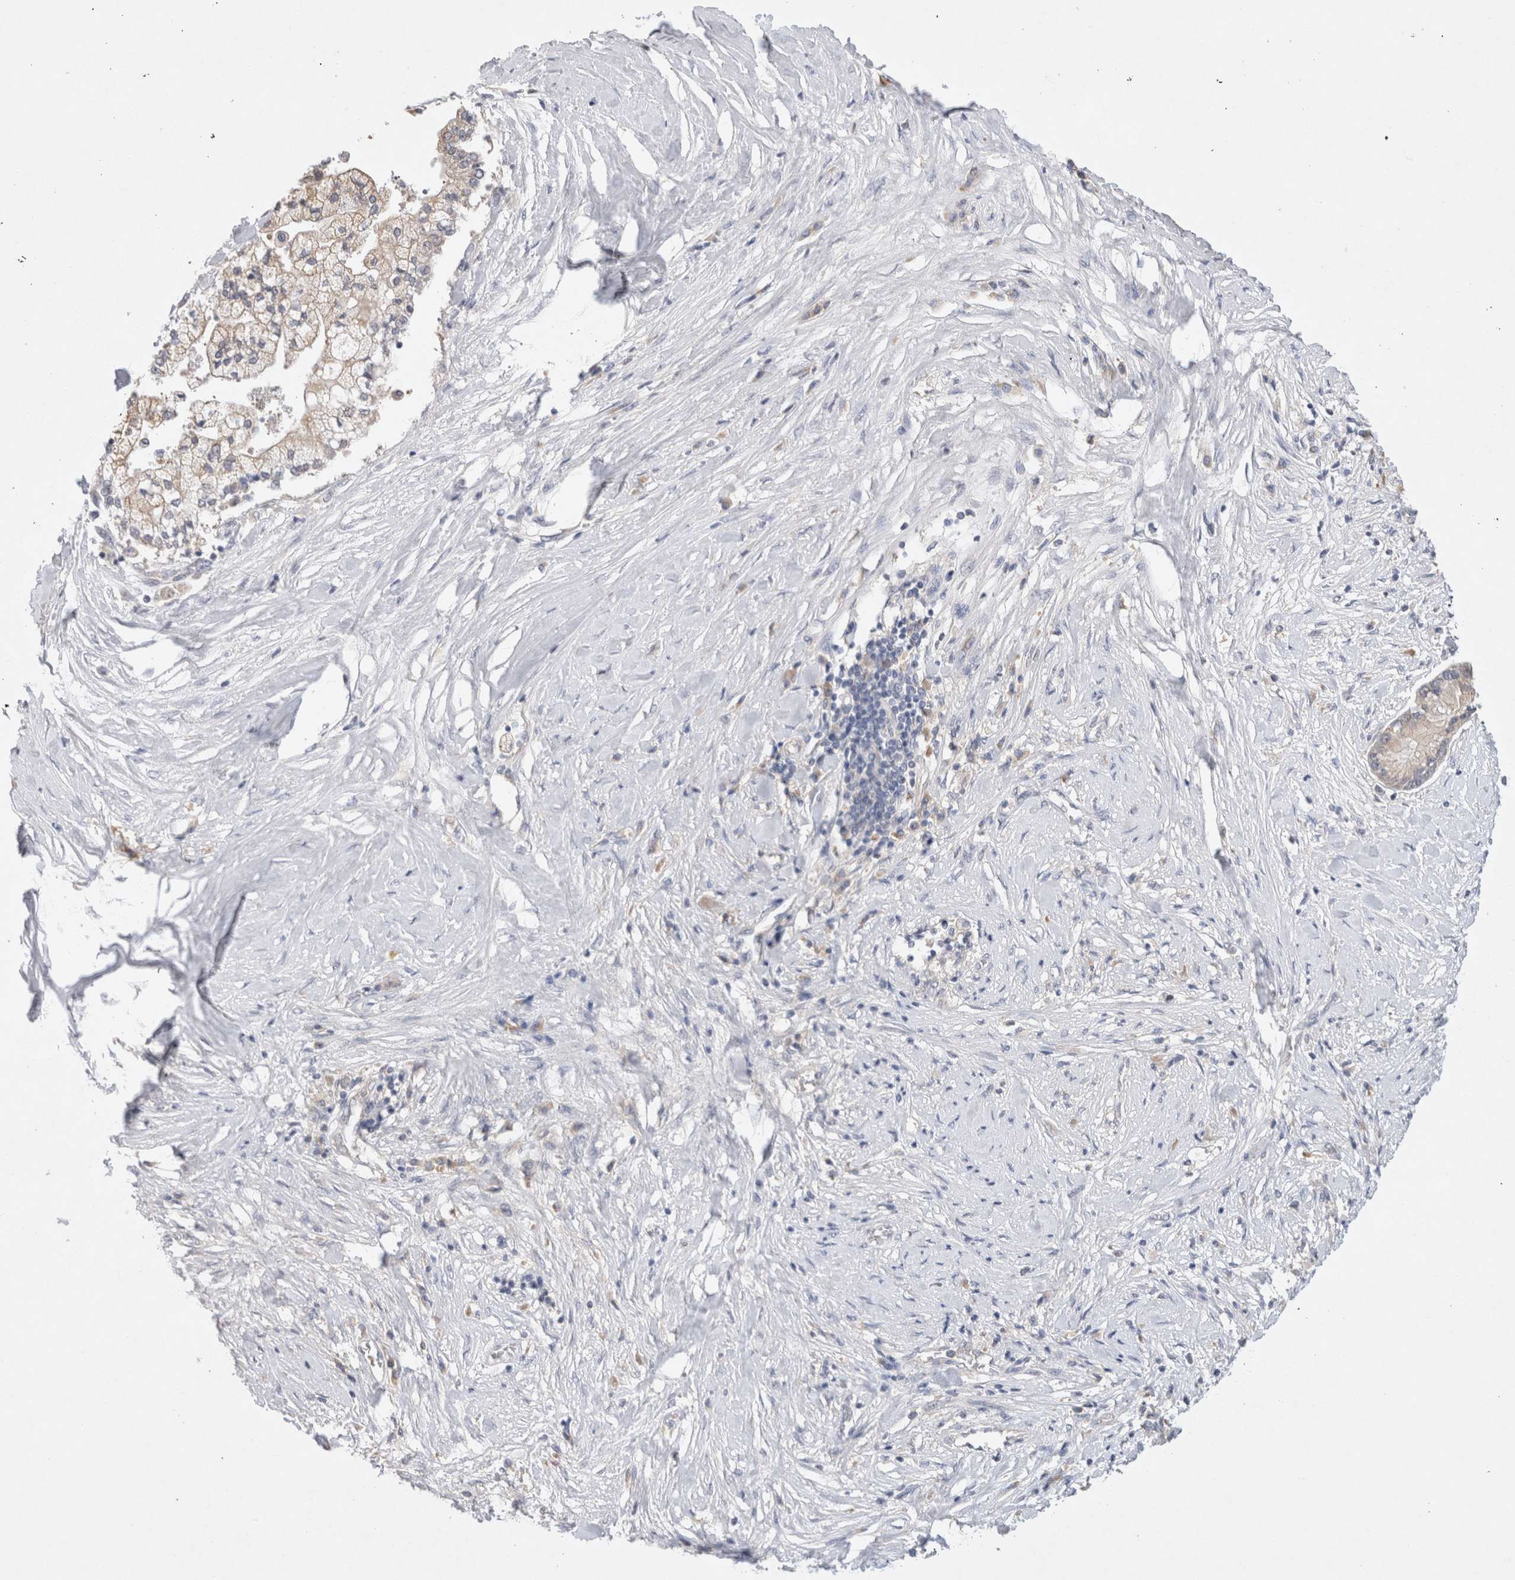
{"staining": {"intensity": "weak", "quantity": "25%-75%", "location": "cytoplasmic/membranous"}, "tissue": "liver cancer", "cell_type": "Tumor cells", "image_type": "cancer", "snomed": [{"axis": "morphology", "description": "Cholangiocarcinoma"}, {"axis": "topography", "description": "Liver"}], "caption": "Human liver cancer stained with a protein marker demonstrates weak staining in tumor cells.", "gene": "GAS1", "patient": {"sex": "male", "age": 50}}